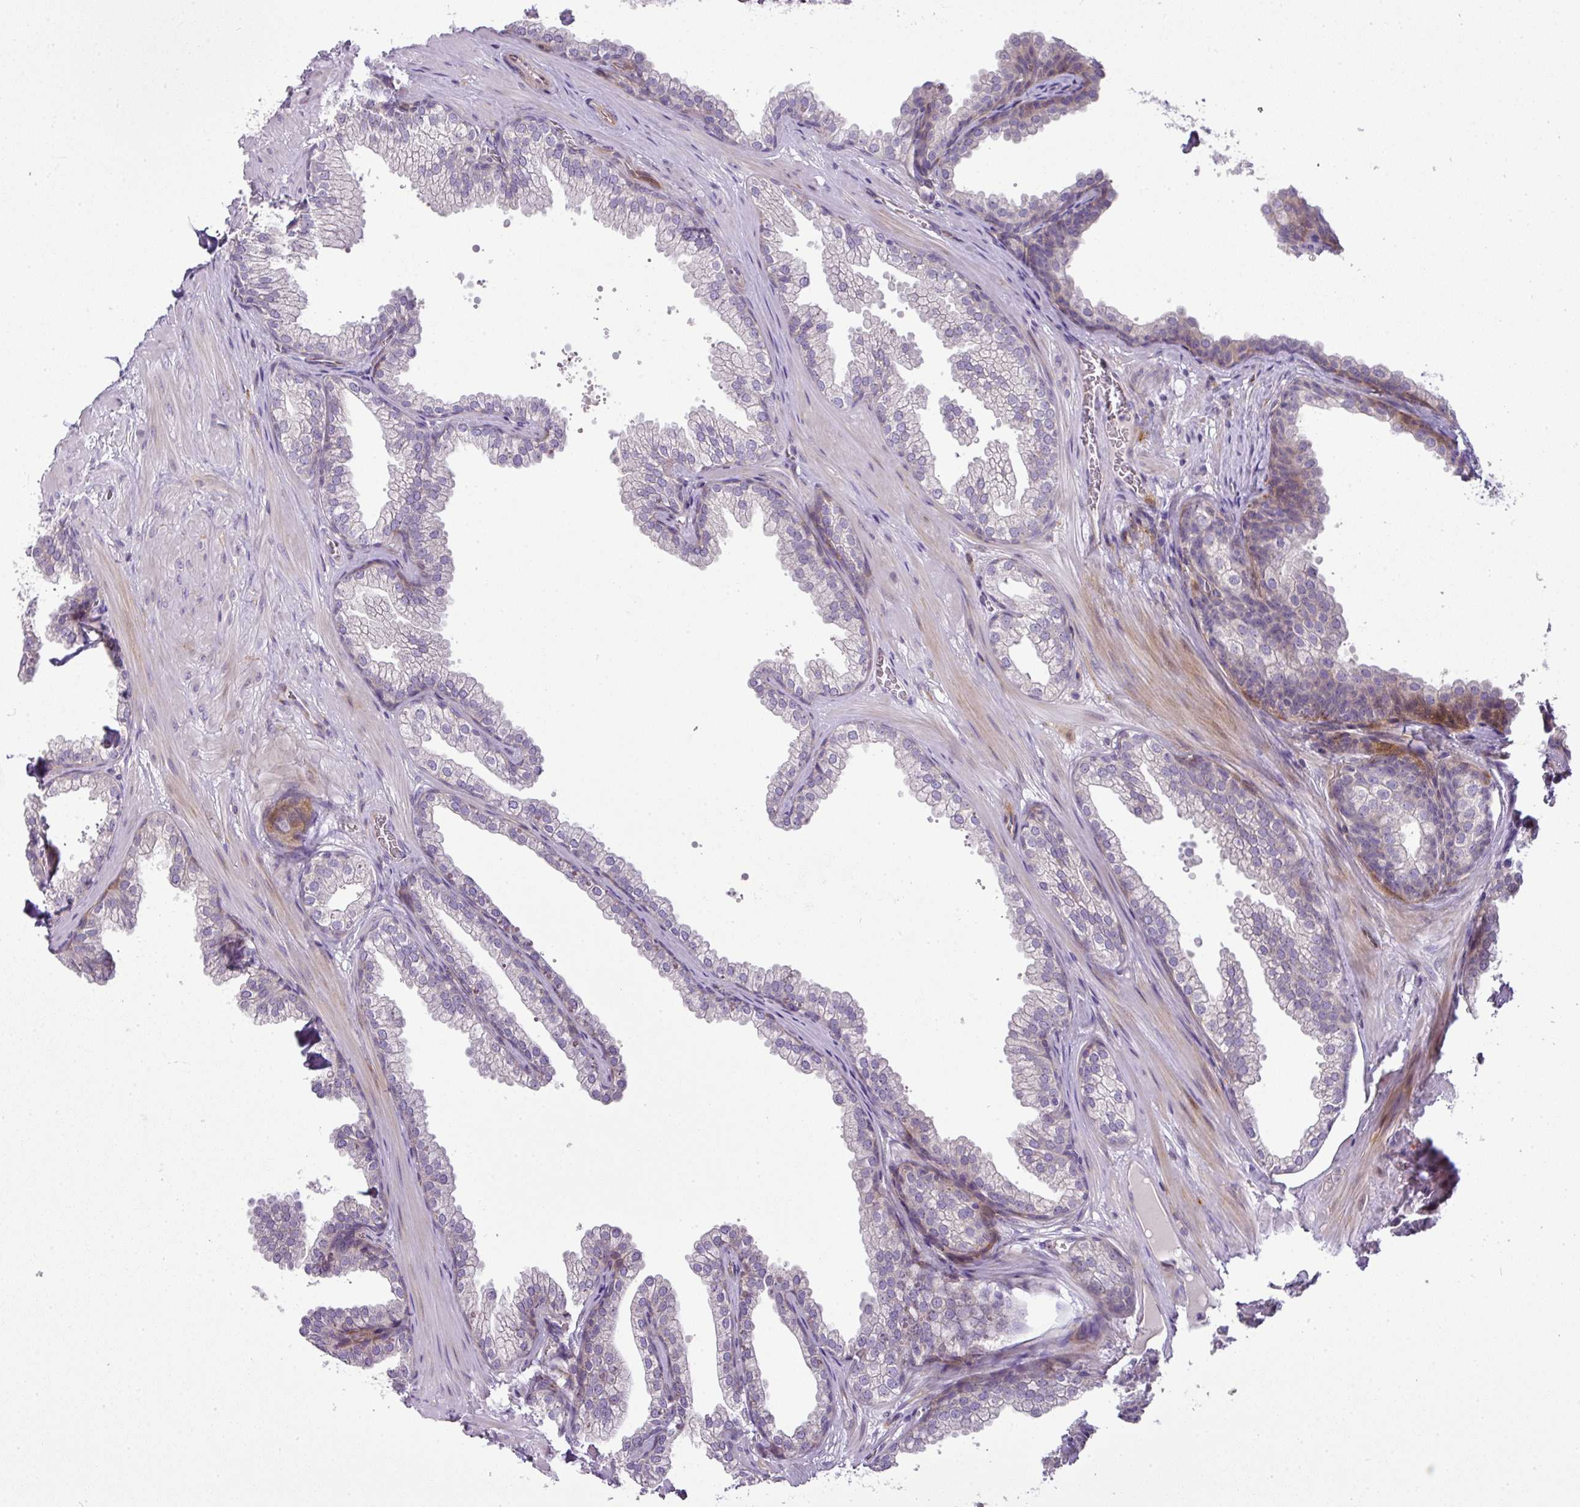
{"staining": {"intensity": "negative", "quantity": "none", "location": "none"}, "tissue": "prostate", "cell_type": "Glandular cells", "image_type": "normal", "snomed": [{"axis": "morphology", "description": "Normal tissue, NOS"}, {"axis": "topography", "description": "Prostate"}], "caption": "Immunohistochemistry (IHC) histopathology image of unremarkable prostate: prostate stained with DAB displays no significant protein expression in glandular cells. (DAB immunohistochemistry visualized using brightfield microscopy, high magnification).", "gene": "ATP6V1F", "patient": {"sex": "male", "age": 37}}